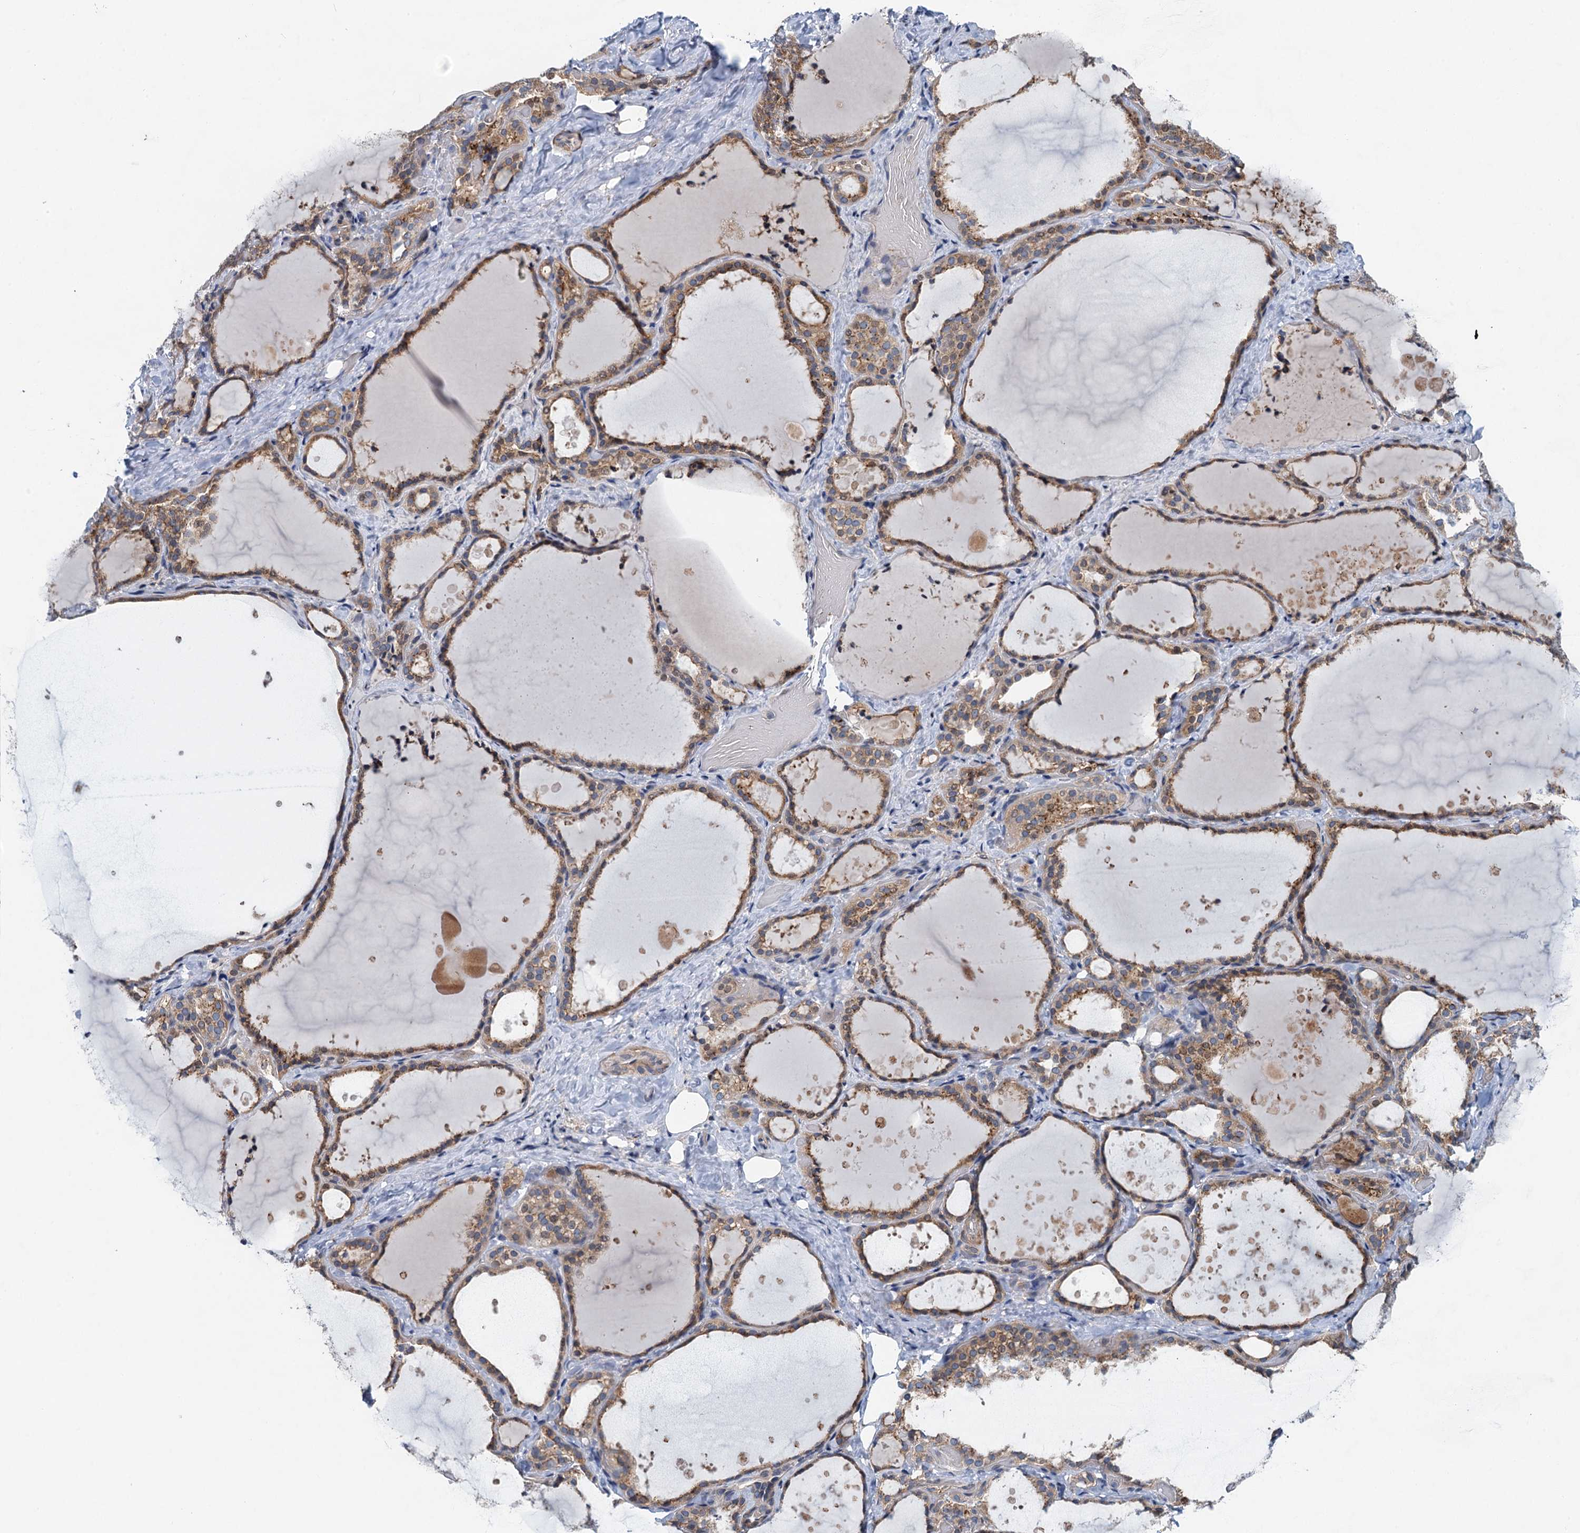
{"staining": {"intensity": "moderate", "quantity": ">75%", "location": "cytoplasmic/membranous"}, "tissue": "thyroid gland", "cell_type": "Glandular cells", "image_type": "normal", "snomed": [{"axis": "morphology", "description": "Normal tissue, NOS"}, {"axis": "topography", "description": "Thyroid gland"}], "caption": "Immunohistochemical staining of benign human thyroid gland displays >75% levels of moderate cytoplasmic/membranous protein staining in about >75% of glandular cells.", "gene": "NBEA", "patient": {"sex": "female", "age": 44}}